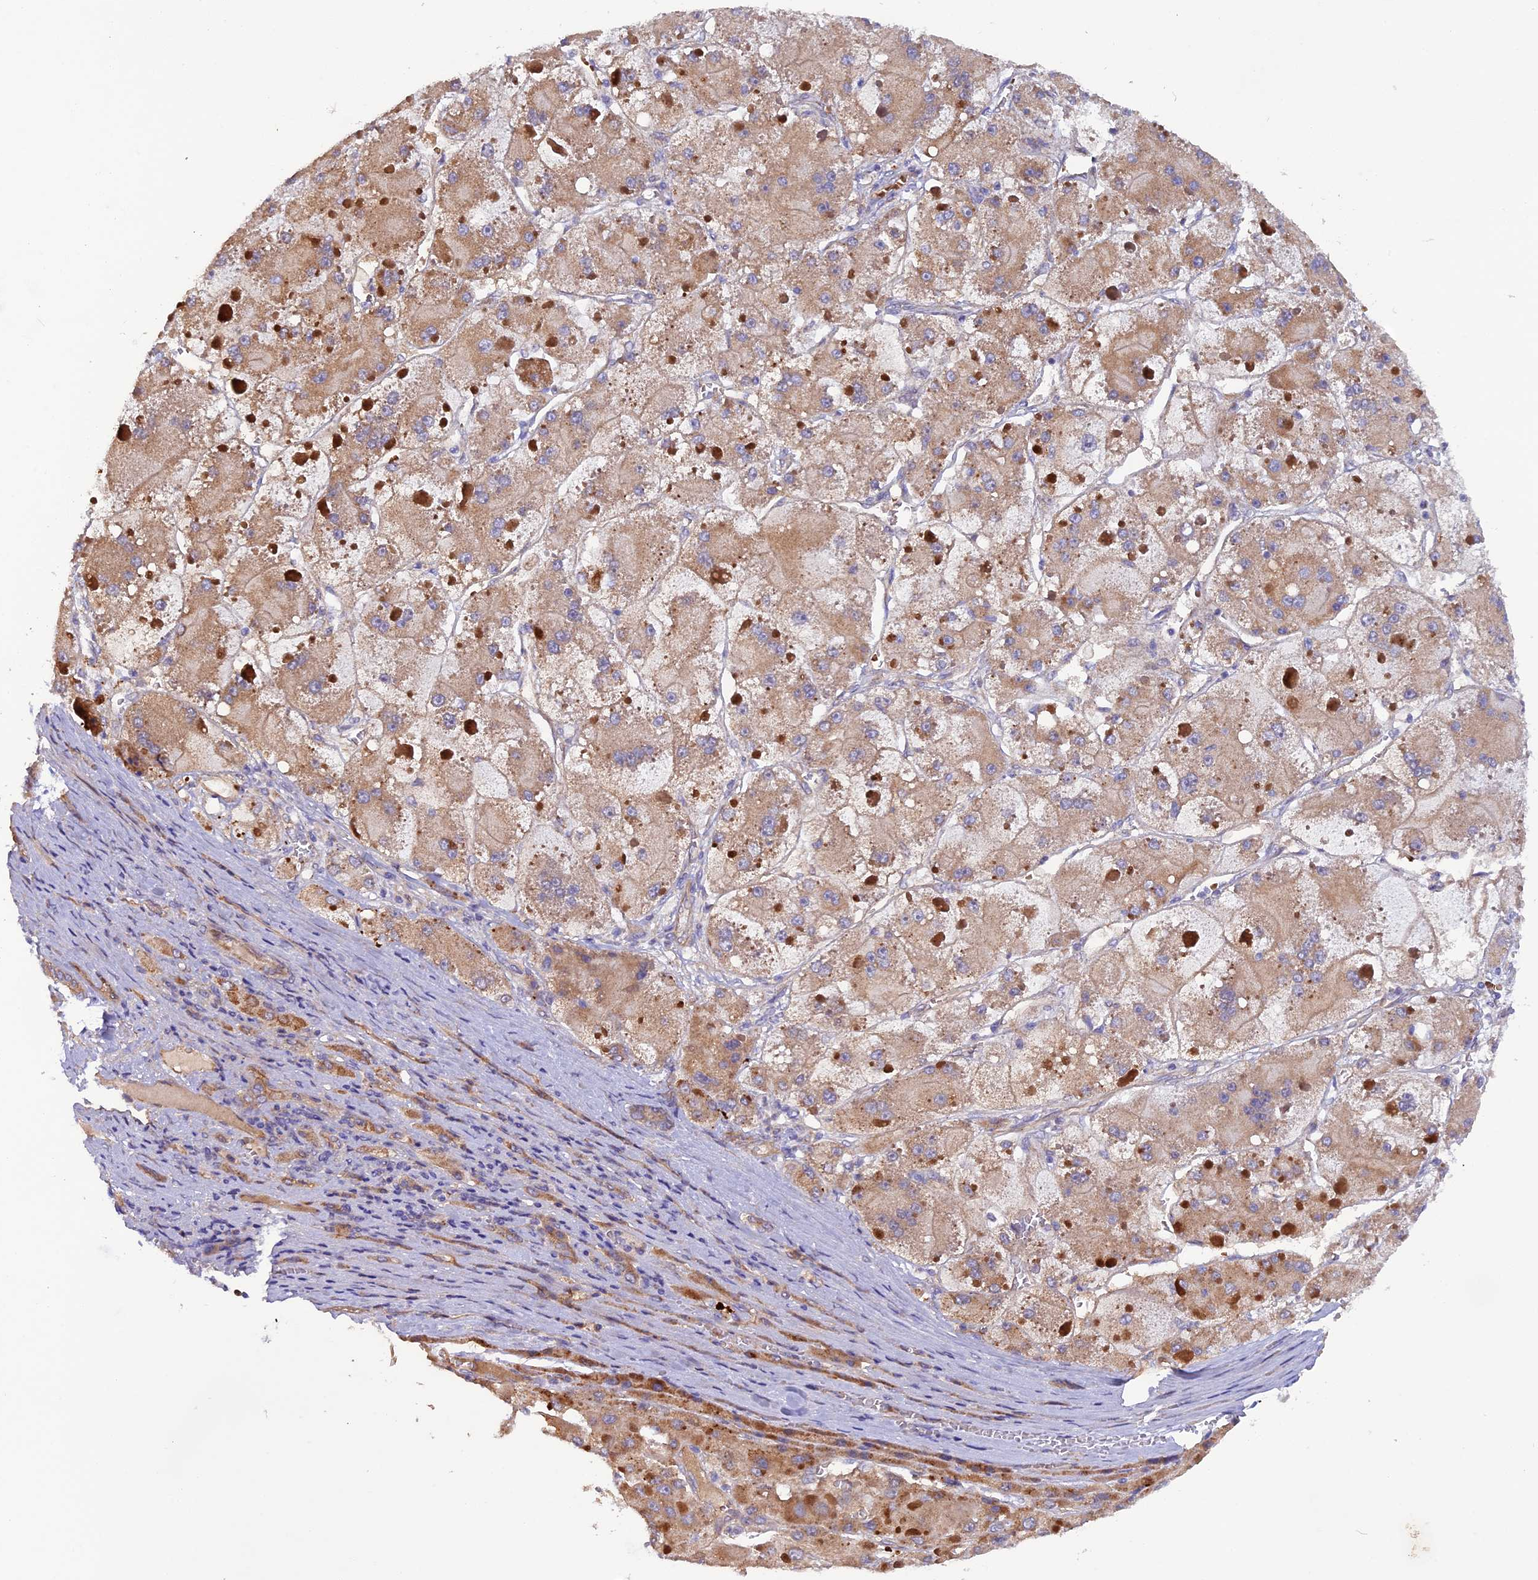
{"staining": {"intensity": "moderate", "quantity": ">75%", "location": "cytoplasmic/membranous"}, "tissue": "liver cancer", "cell_type": "Tumor cells", "image_type": "cancer", "snomed": [{"axis": "morphology", "description": "Carcinoma, Hepatocellular, NOS"}, {"axis": "topography", "description": "Liver"}], "caption": "A micrograph of liver hepatocellular carcinoma stained for a protein reveals moderate cytoplasmic/membranous brown staining in tumor cells. The staining was performed using DAB (3,3'-diaminobenzidine) to visualize the protein expression in brown, while the nuclei were stained in blue with hematoxylin (Magnification: 20x).", "gene": "DUS3L", "patient": {"sex": "female", "age": 73}}